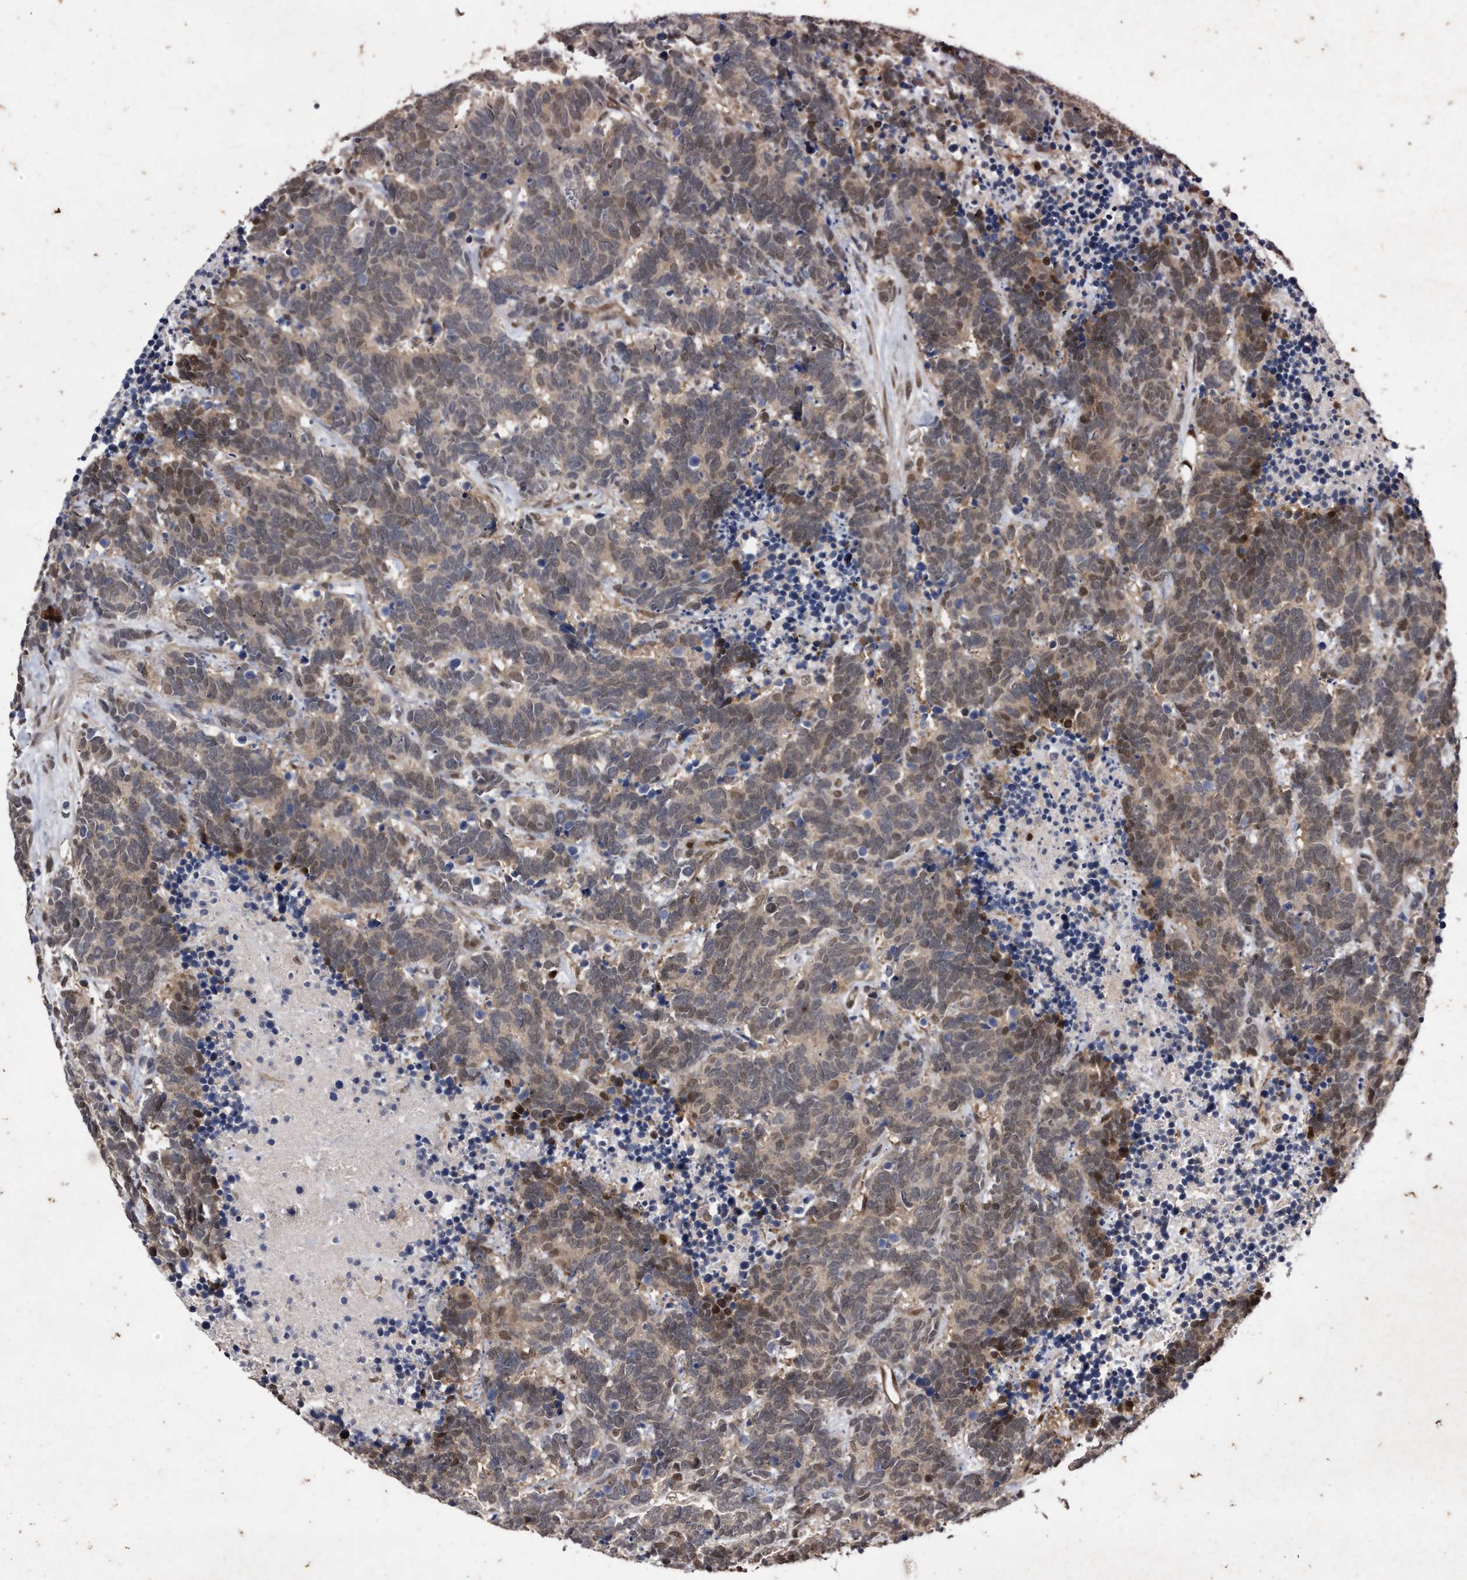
{"staining": {"intensity": "moderate", "quantity": "25%-75%", "location": "cytoplasmic/membranous,nuclear"}, "tissue": "carcinoid", "cell_type": "Tumor cells", "image_type": "cancer", "snomed": [{"axis": "morphology", "description": "Carcinoma, NOS"}, {"axis": "morphology", "description": "Carcinoid, malignant, NOS"}, {"axis": "topography", "description": "Urinary bladder"}], "caption": "A medium amount of moderate cytoplasmic/membranous and nuclear expression is identified in about 25%-75% of tumor cells in malignant carcinoid tissue.", "gene": "RAD23B", "patient": {"sex": "male", "age": 57}}